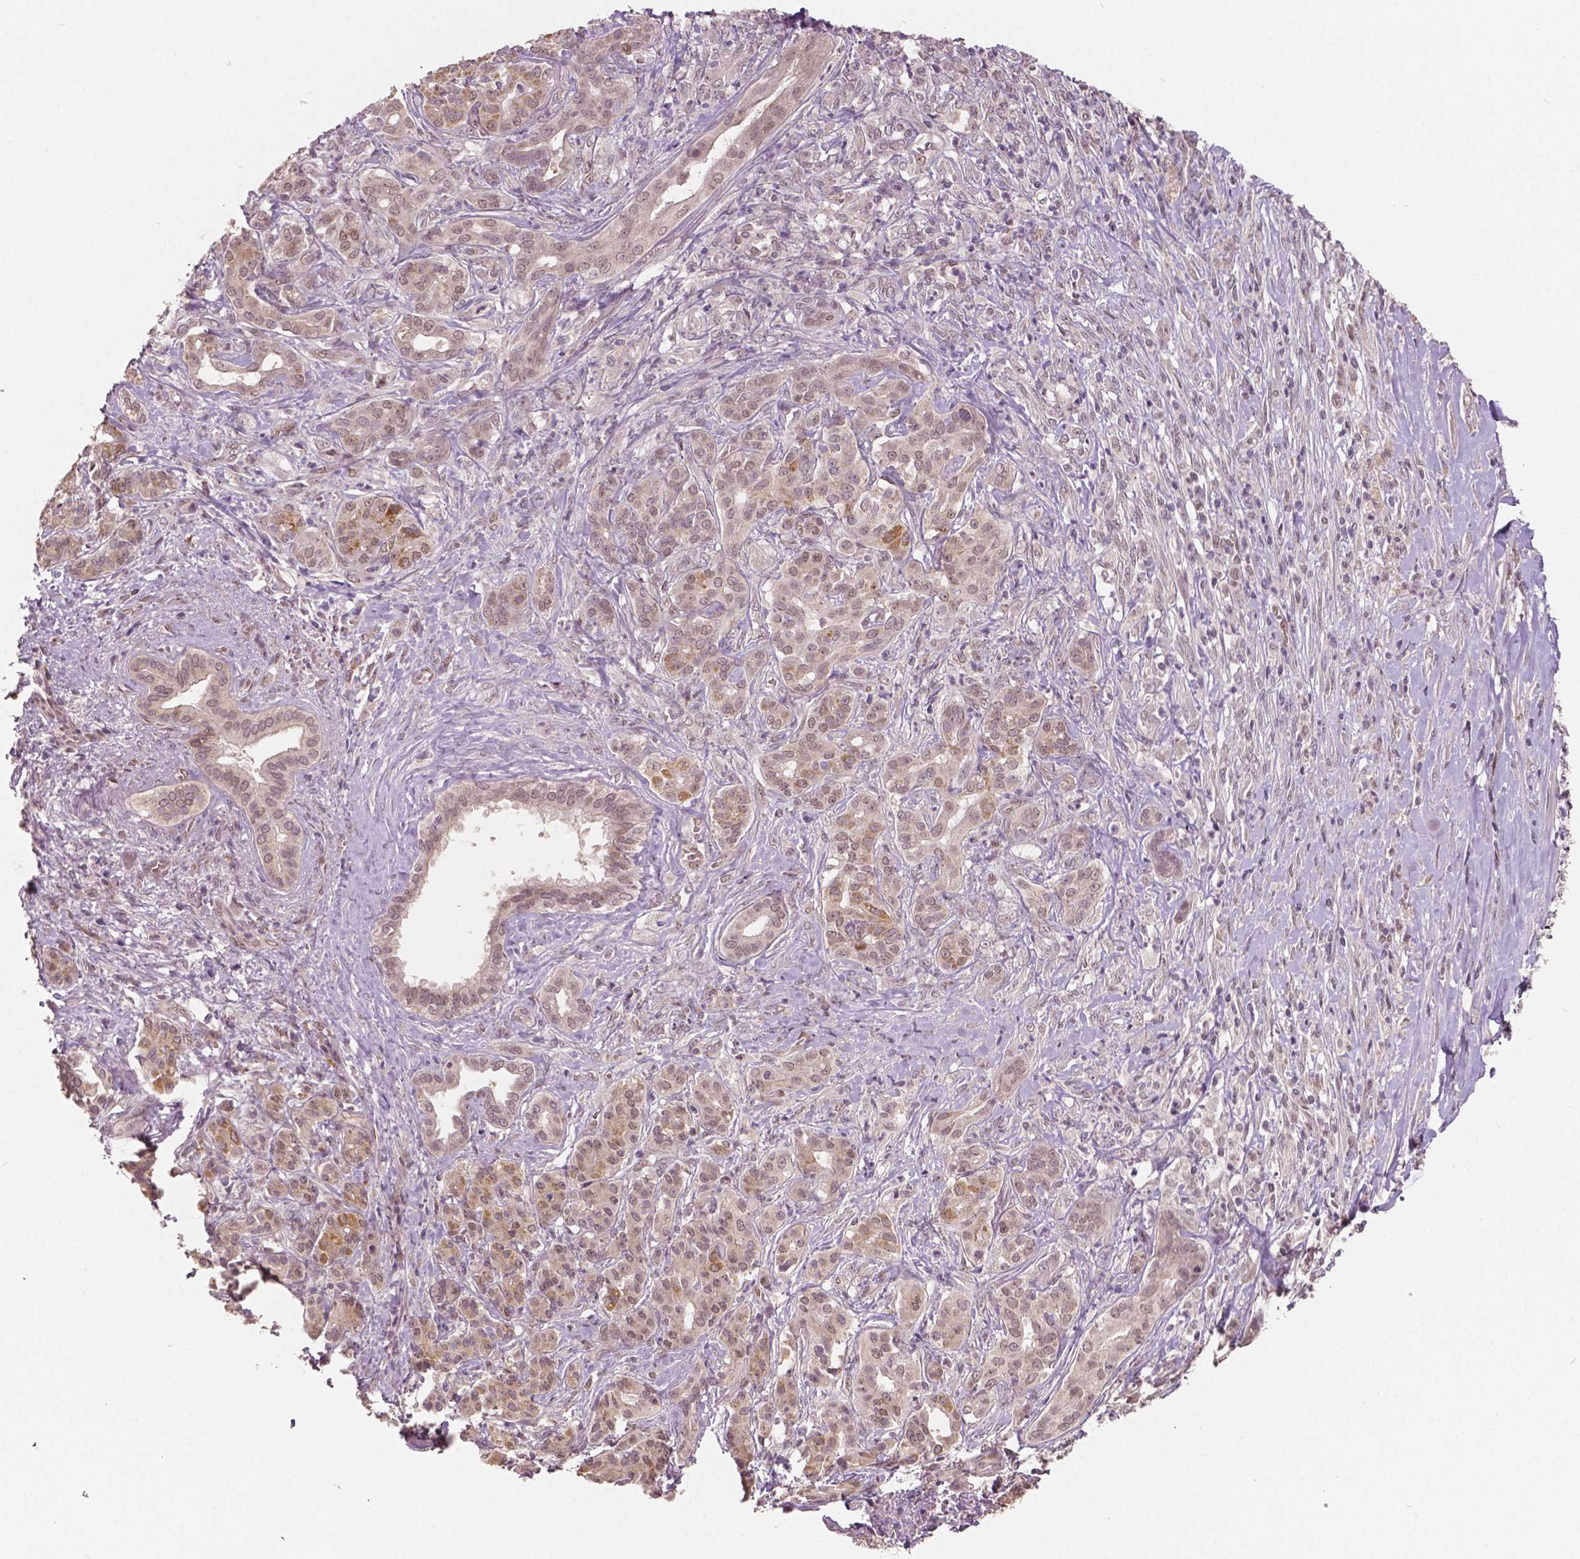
{"staining": {"intensity": "negative", "quantity": "none", "location": "none"}, "tissue": "pancreatic cancer", "cell_type": "Tumor cells", "image_type": "cancer", "snomed": [{"axis": "morphology", "description": "Normal tissue, NOS"}, {"axis": "morphology", "description": "Inflammation, NOS"}, {"axis": "morphology", "description": "Adenocarcinoma, NOS"}, {"axis": "topography", "description": "Pancreas"}], "caption": "The image exhibits no significant positivity in tumor cells of pancreatic adenocarcinoma.", "gene": "HMBOX1", "patient": {"sex": "male", "age": 57}}